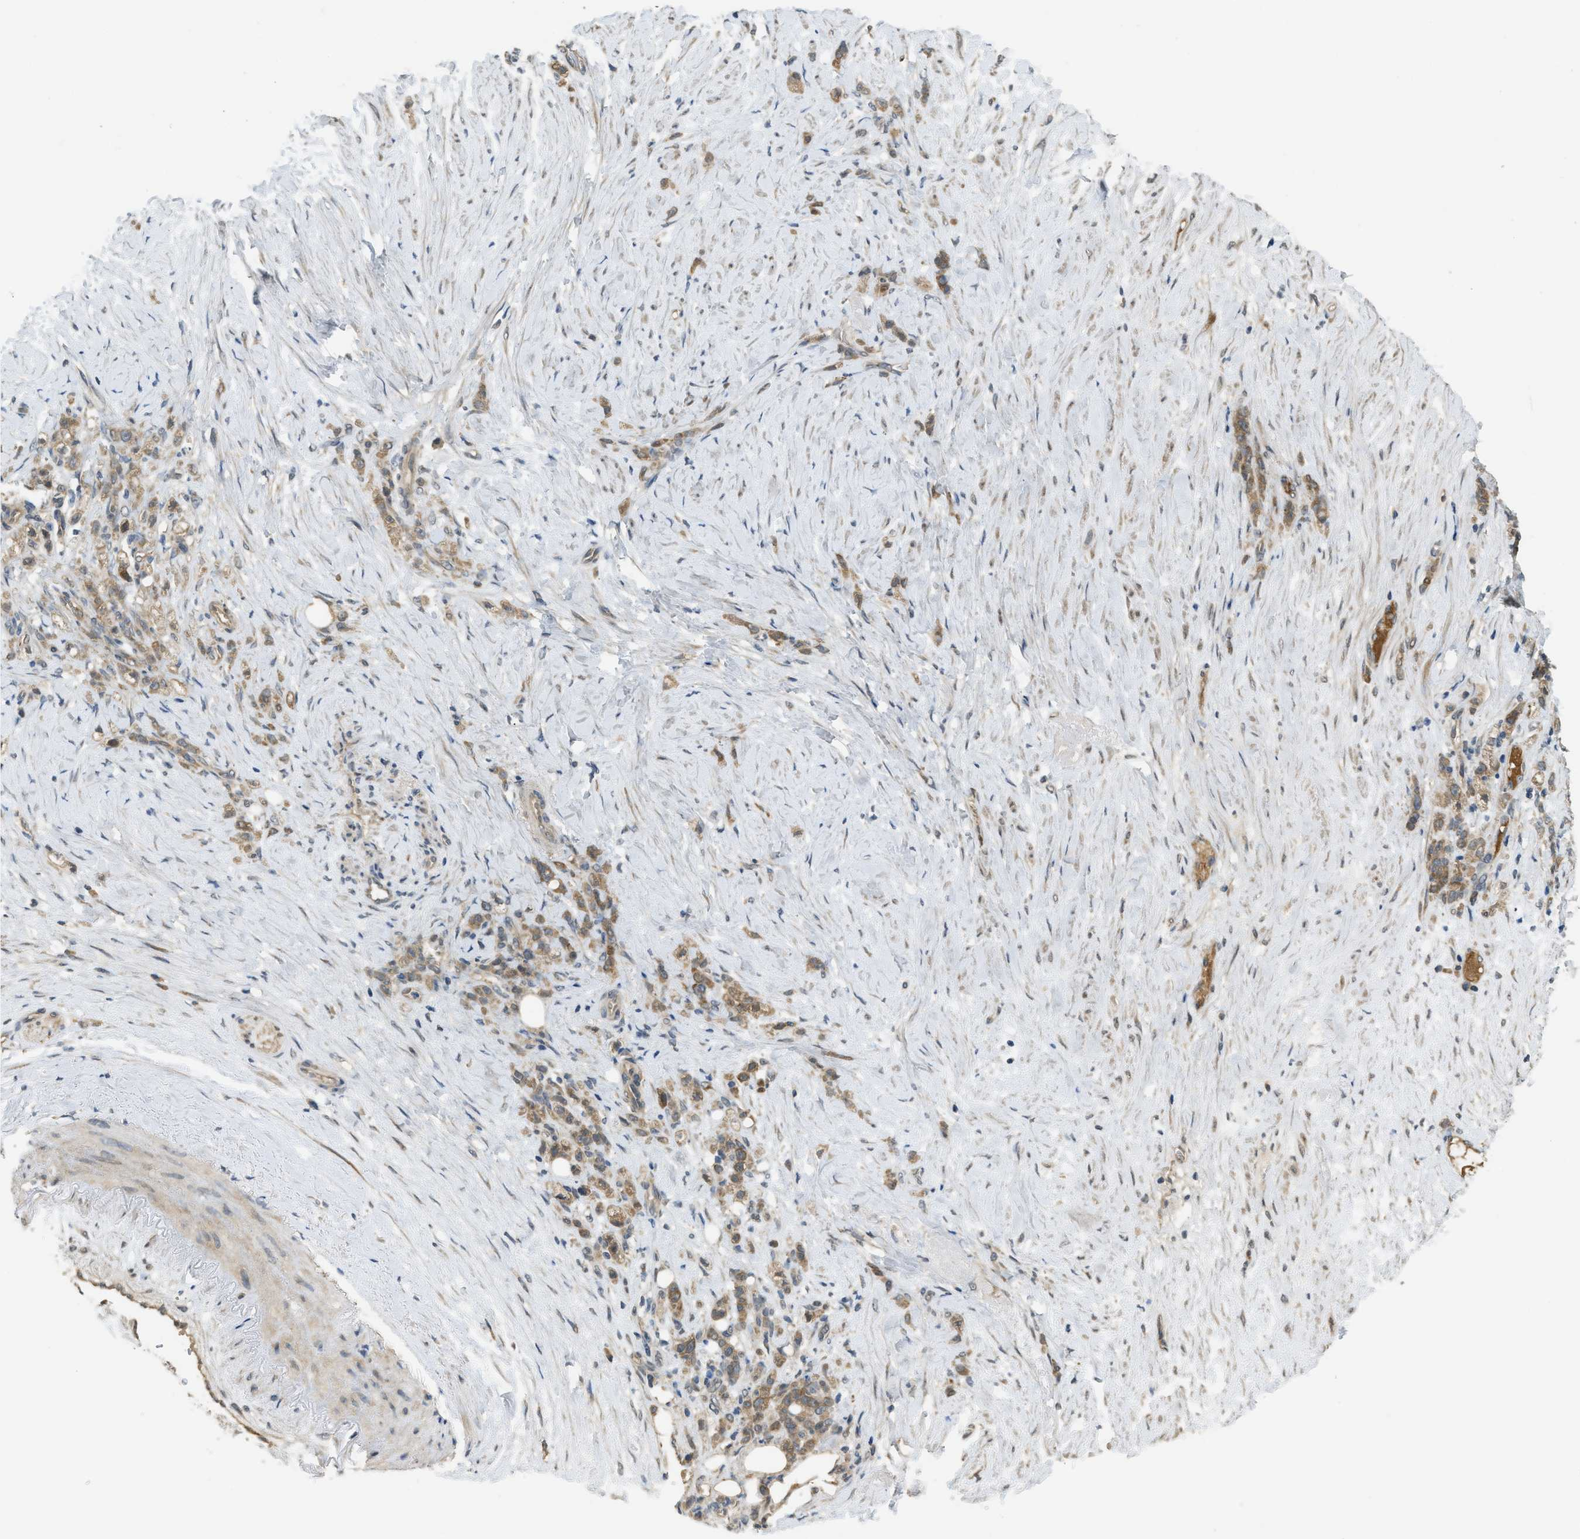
{"staining": {"intensity": "moderate", "quantity": ">75%", "location": "cytoplasmic/membranous"}, "tissue": "stomach cancer", "cell_type": "Tumor cells", "image_type": "cancer", "snomed": [{"axis": "morphology", "description": "Adenocarcinoma, NOS"}, {"axis": "topography", "description": "Stomach"}], "caption": "Protein staining by immunohistochemistry reveals moderate cytoplasmic/membranous staining in approximately >75% of tumor cells in stomach cancer.", "gene": "IGF2BP2", "patient": {"sex": "male", "age": 82}}